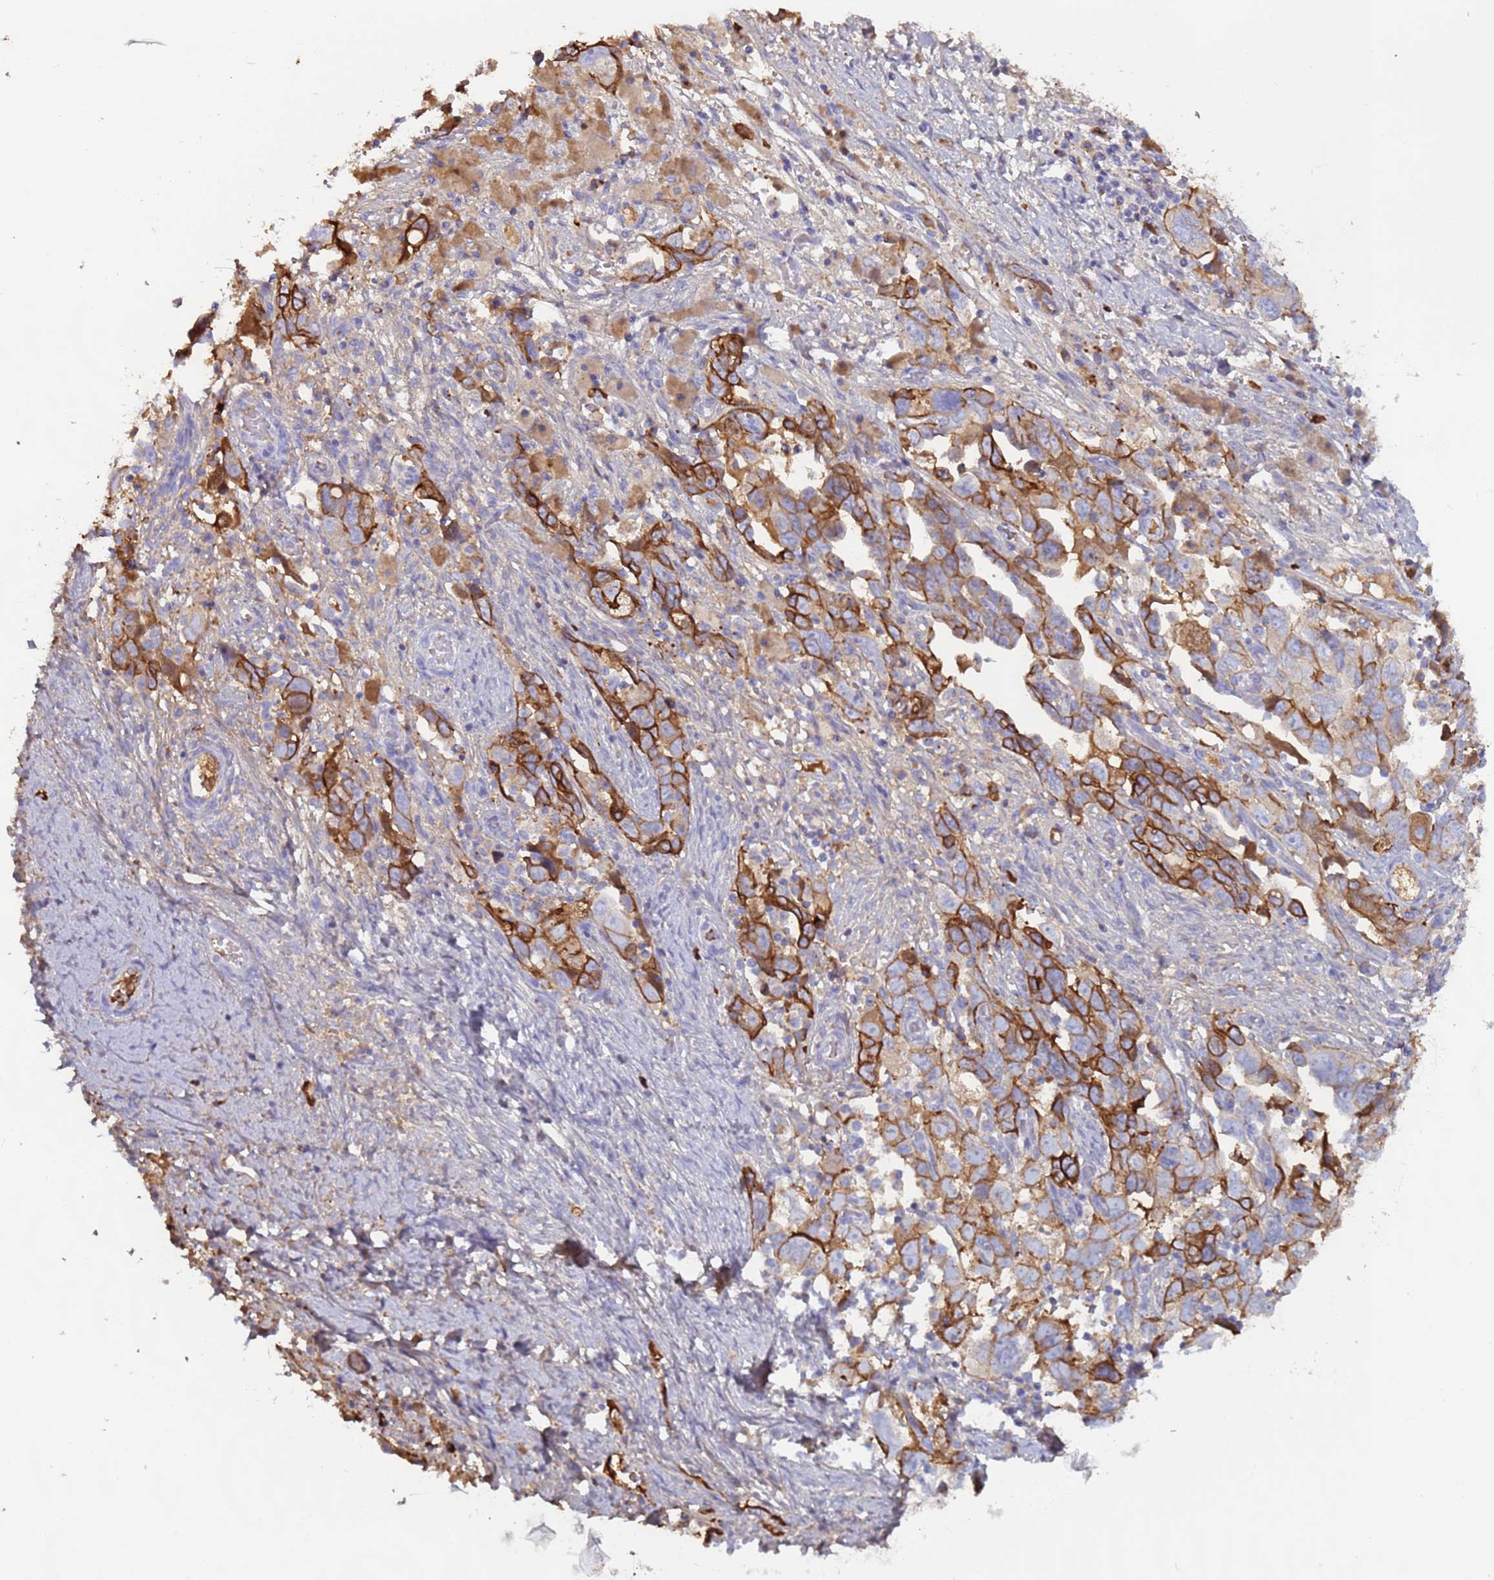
{"staining": {"intensity": "strong", "quantity": "25%-75%", "location": "cytoplasmic/membranous"}, "tissue": "ovarian cancer", "cell_type": "Tumor cells", "image_type": "cancer", "snomed": [{"axis": "morphology", "description": "Carcinoma, NOS"}, {"axis": "morphology", "description": "Cystadenocarcinoma, serous, NOS"}, {"axis": "topography", "description": "Ovary"}], "caption": "There is high levels of strong cytoplasmic/membranous staining in tumor cells of ovarian serous cystadenocarcinoma, as demonstrated by immunohistochemical staining (brown color).", "gene": "CYSLTR2", "patient": {"sex": "female", "age": 69}}